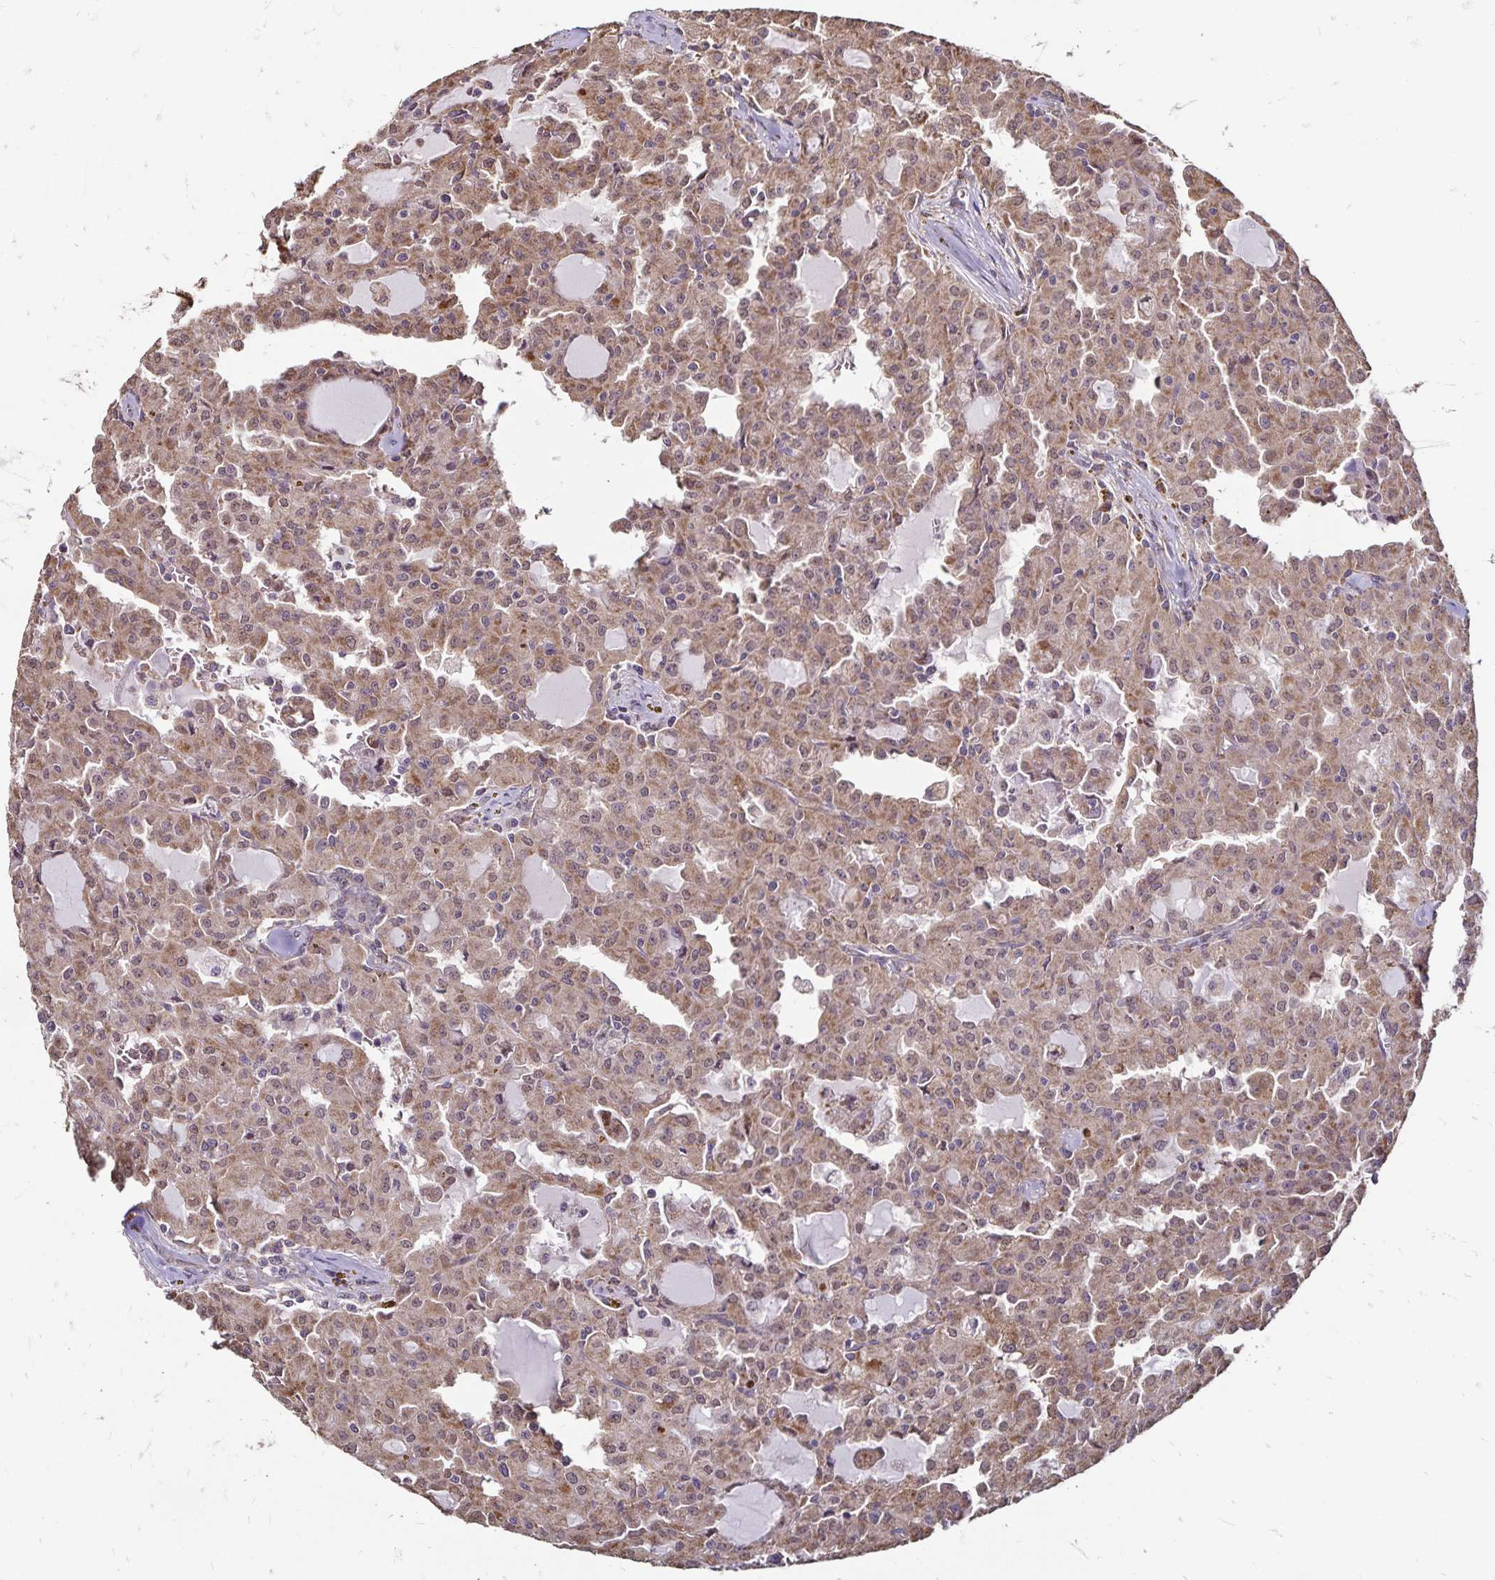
{"staining": {"intensity": "moderate", "quantity": ">75%", "location": "cytoplasmic/membranous"}, "tissue": "head and neck cancer", "cell_type": "Tumor cells", "image_type": "cancer", "snomed": [{"axis": "morphology", "description": "Adenocarcinoma, NOS"}, {"axis": "topography", "description": "Head-Neck"}], "caption": "Immunohistochemistry (IHC) histopathology image of human head and neck adenocarcinoma stained for a protein (brown), which demonstrates medium levels of moderate cytoplasmic/membranous expression in about >75% of tumor cells.", "gene": "EMC10", "patient": {"sex": "male", "age": 64}}